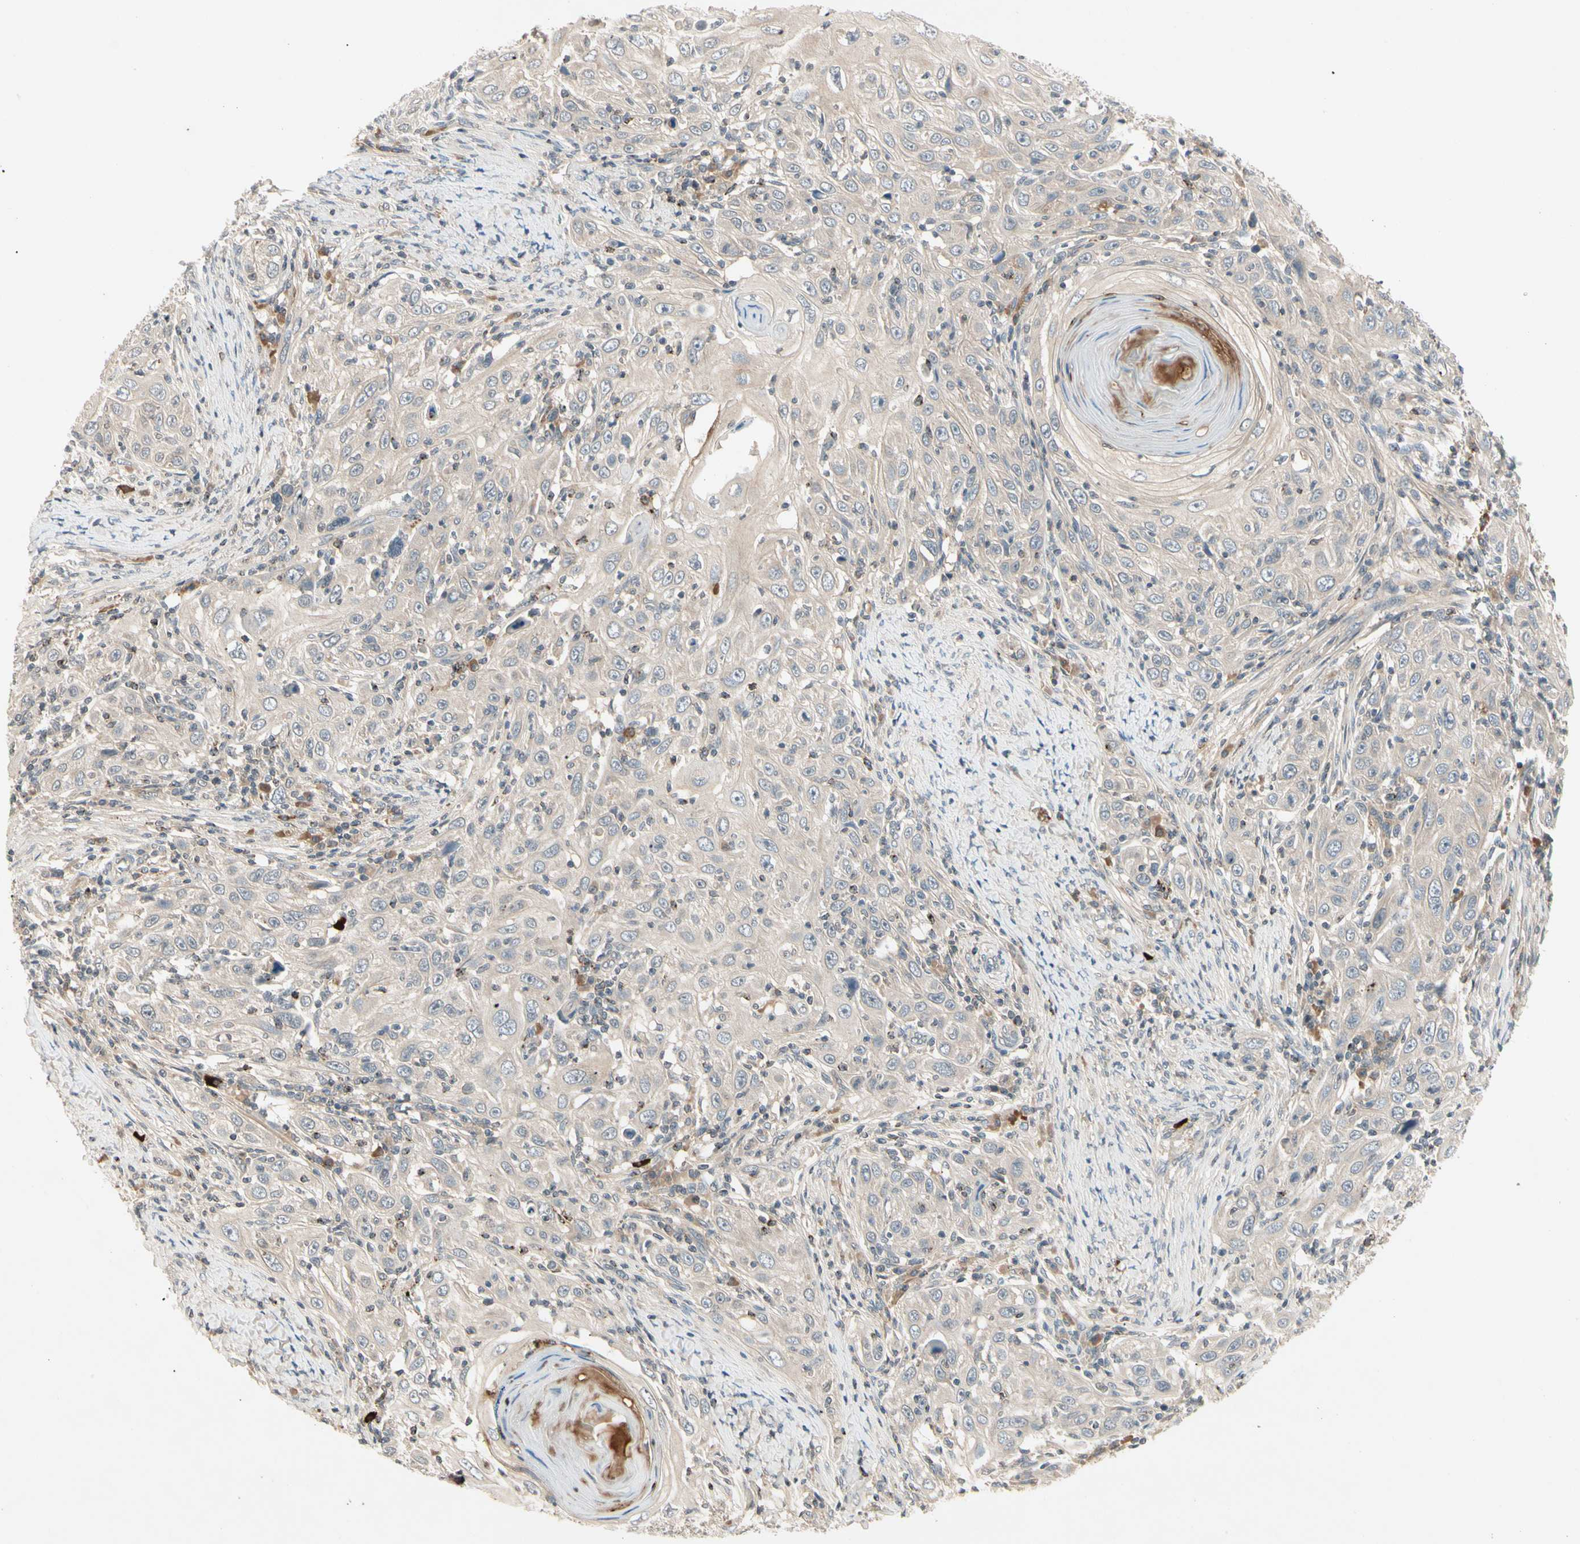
{"staining": {"intensity": "weak", "quantity": ">75%", "location": "cytoplasmic/membranous"}, "tissue": "skin cancer", "cell_type": "Tumor cells", "image_type": "cancer", "snomed": [{"axis": "morphology", "description": "Squamous cell carcinoma, NOS"}, {"axis": "topography", "description": "Skin"}], "caption": "Immunohistochemical staining of human skin cancer displays low levels of weak cytoplasmic/membranous expression in approximately >75% of tumor cells.", "gene": "CCL4", "patient": {"sex": "female", "age": 88}}